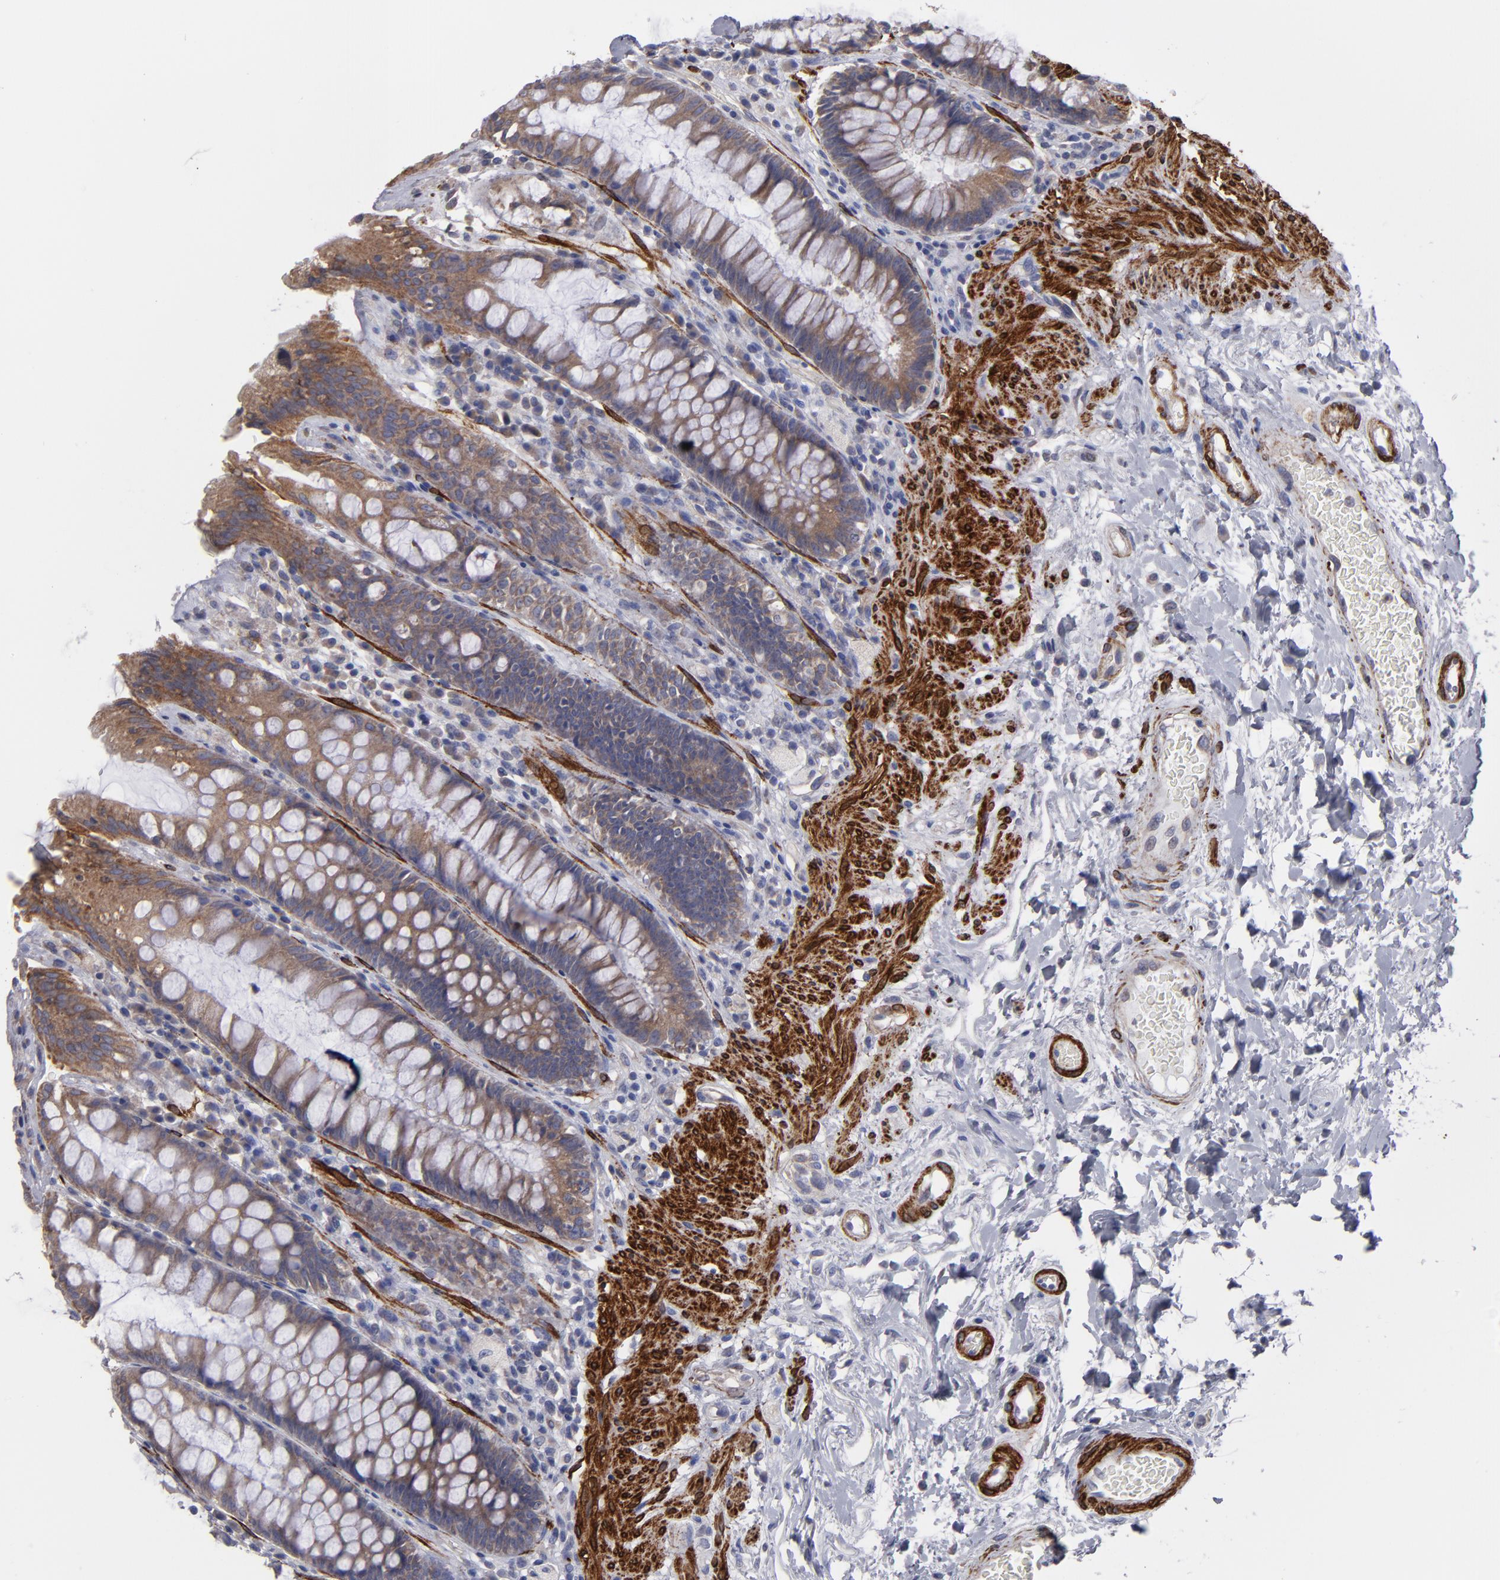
{"staining": {"intensity": "weak", "quantity": ">75%", "location": "cytoplasmic/membranous"}, "tissue": "rectum", "cell_type": "Glandular cells", "image_type": "normal", "snomed": [{"axis": "morphology", "description": "Normal tissue, NOS"}, {"axis": "topography", "description": "Rectum"}], "caption": "Protein expression analysis of normal rectum exhibits weak cytoplasmic/membranous staining in about >75% of glandular cells.", "gene": "SLMAP", "patient": {"sex": "female", "age": 46}}